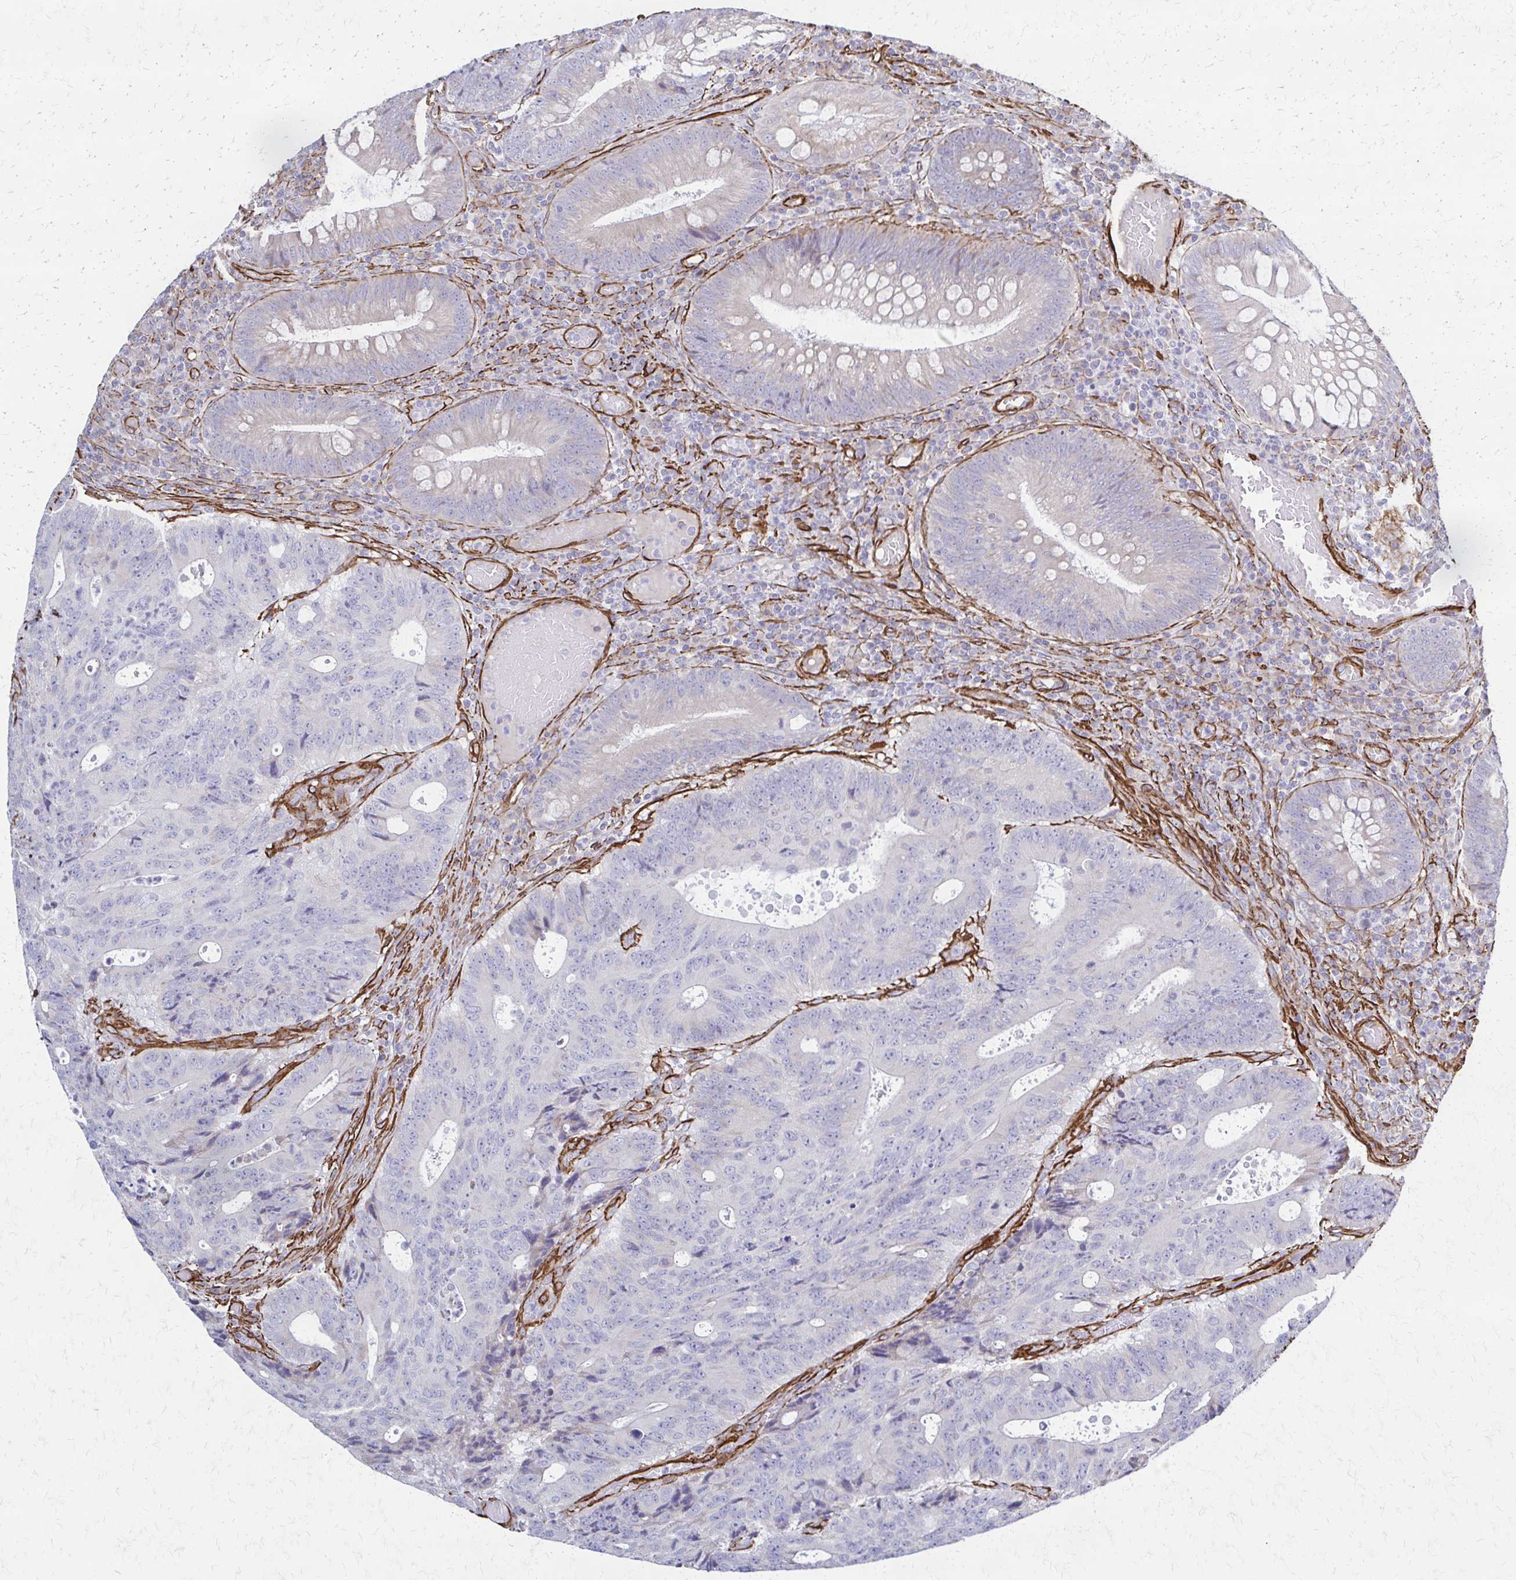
{"staining": {"intensity": "negative", "quantity": "none", "location": "none"}, "tissue": "colorectal cancer", "cell_type": "Tumor cells", "image_type": "cancer", "snomed": [{"axis": "morphology", "description": "Adenocarcinoma, NOS"}, {"axis": "topography", "description": "Colon"}], "caption": "The histopathology image exhibits no staining of tumor cells in colorectal adenocarcinoma.", "gene": "TIMMDC1", "patient": {"sex": "male", "age": 62}}